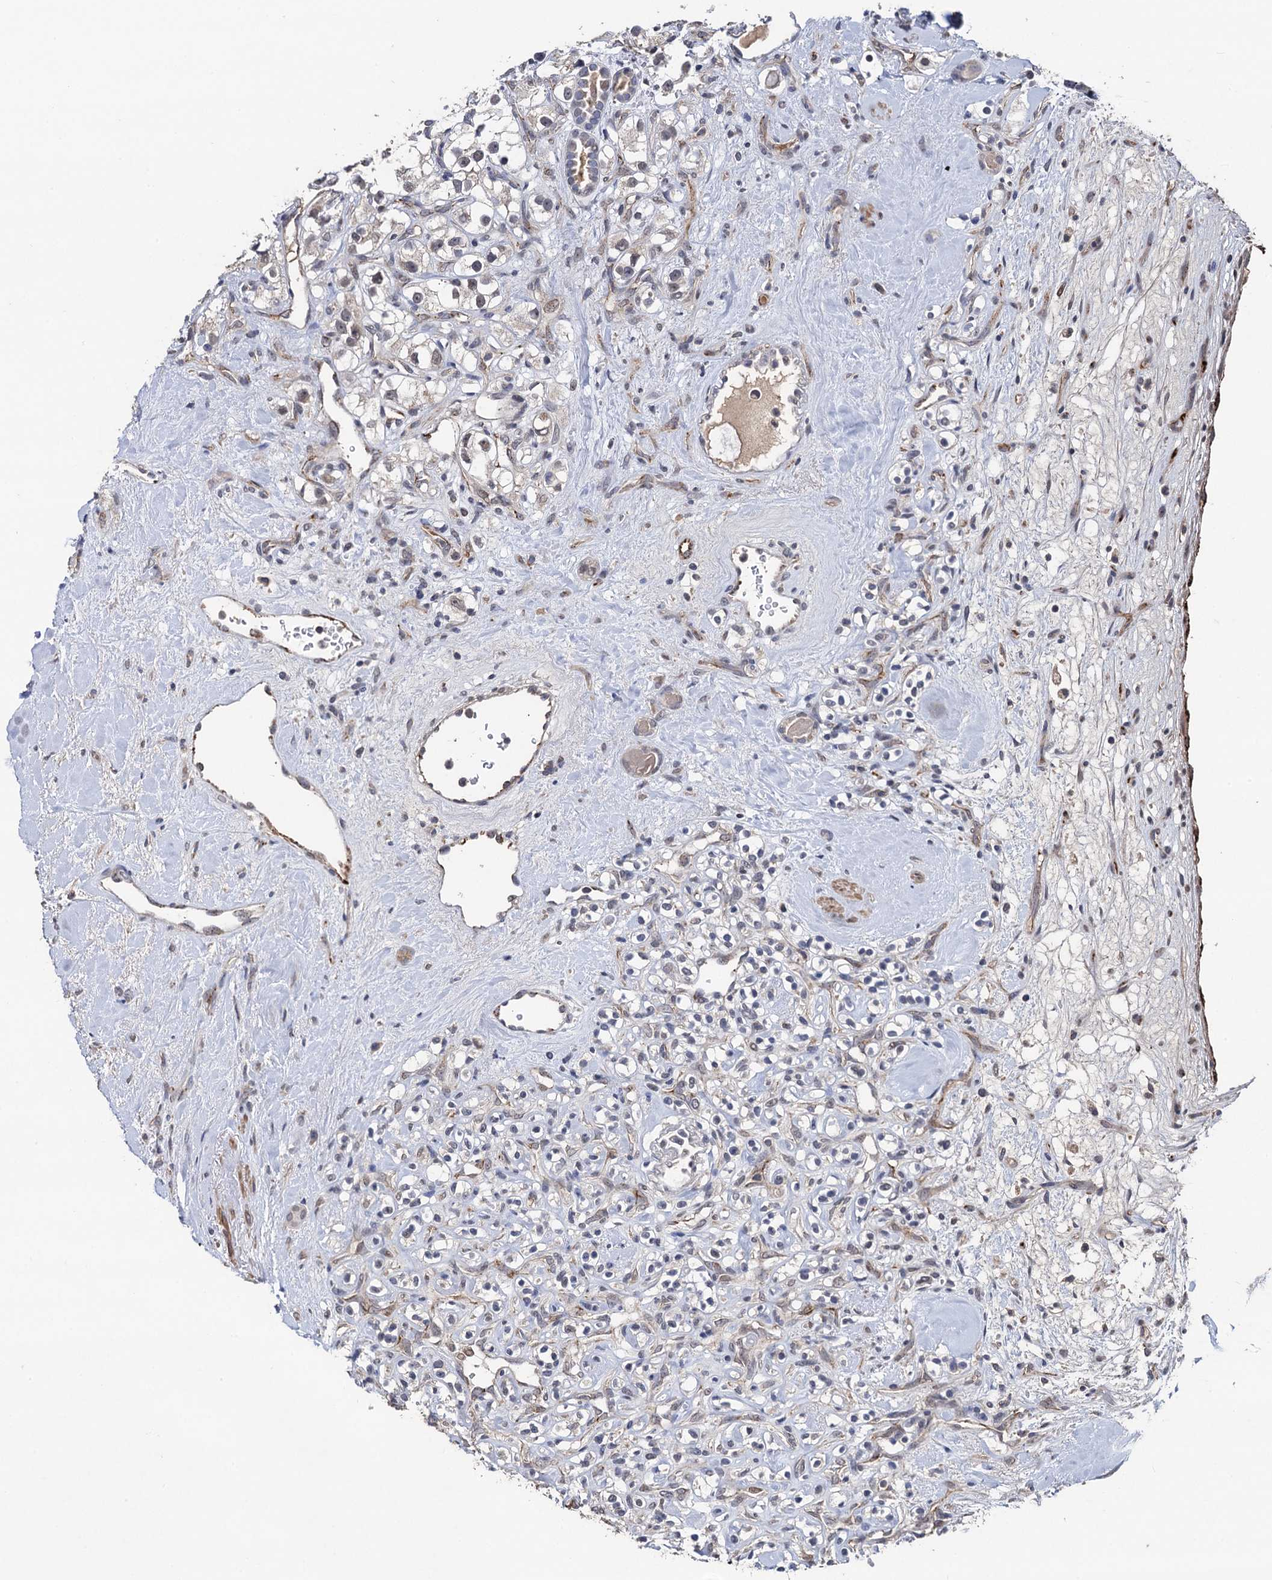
{"staining": {"intensity": "weak", "quantity": "<25%", "location": "nuclear"}, "tissue": "renal cancer", "cell_type": "Tumor cells", "image_type": "cancer", "snomed": [{"axis": "morphology", "description": "Adenocarcinoma, NOS"}, {"axis": "topography", "description": "Kidney"}], "caption": "Immunohistochemistry micrograph of renal cancer (adenocarcinoma) stained for a protein (brown), which reveals no positivity in tumor cells. (Brightfield microscopy of DAB (3,3'-diaminobenzidine) immunohistochemistry (IHC) at high magnification).", "gene": "PPTC7", "patient": {"sex": "male", "age": 77}}